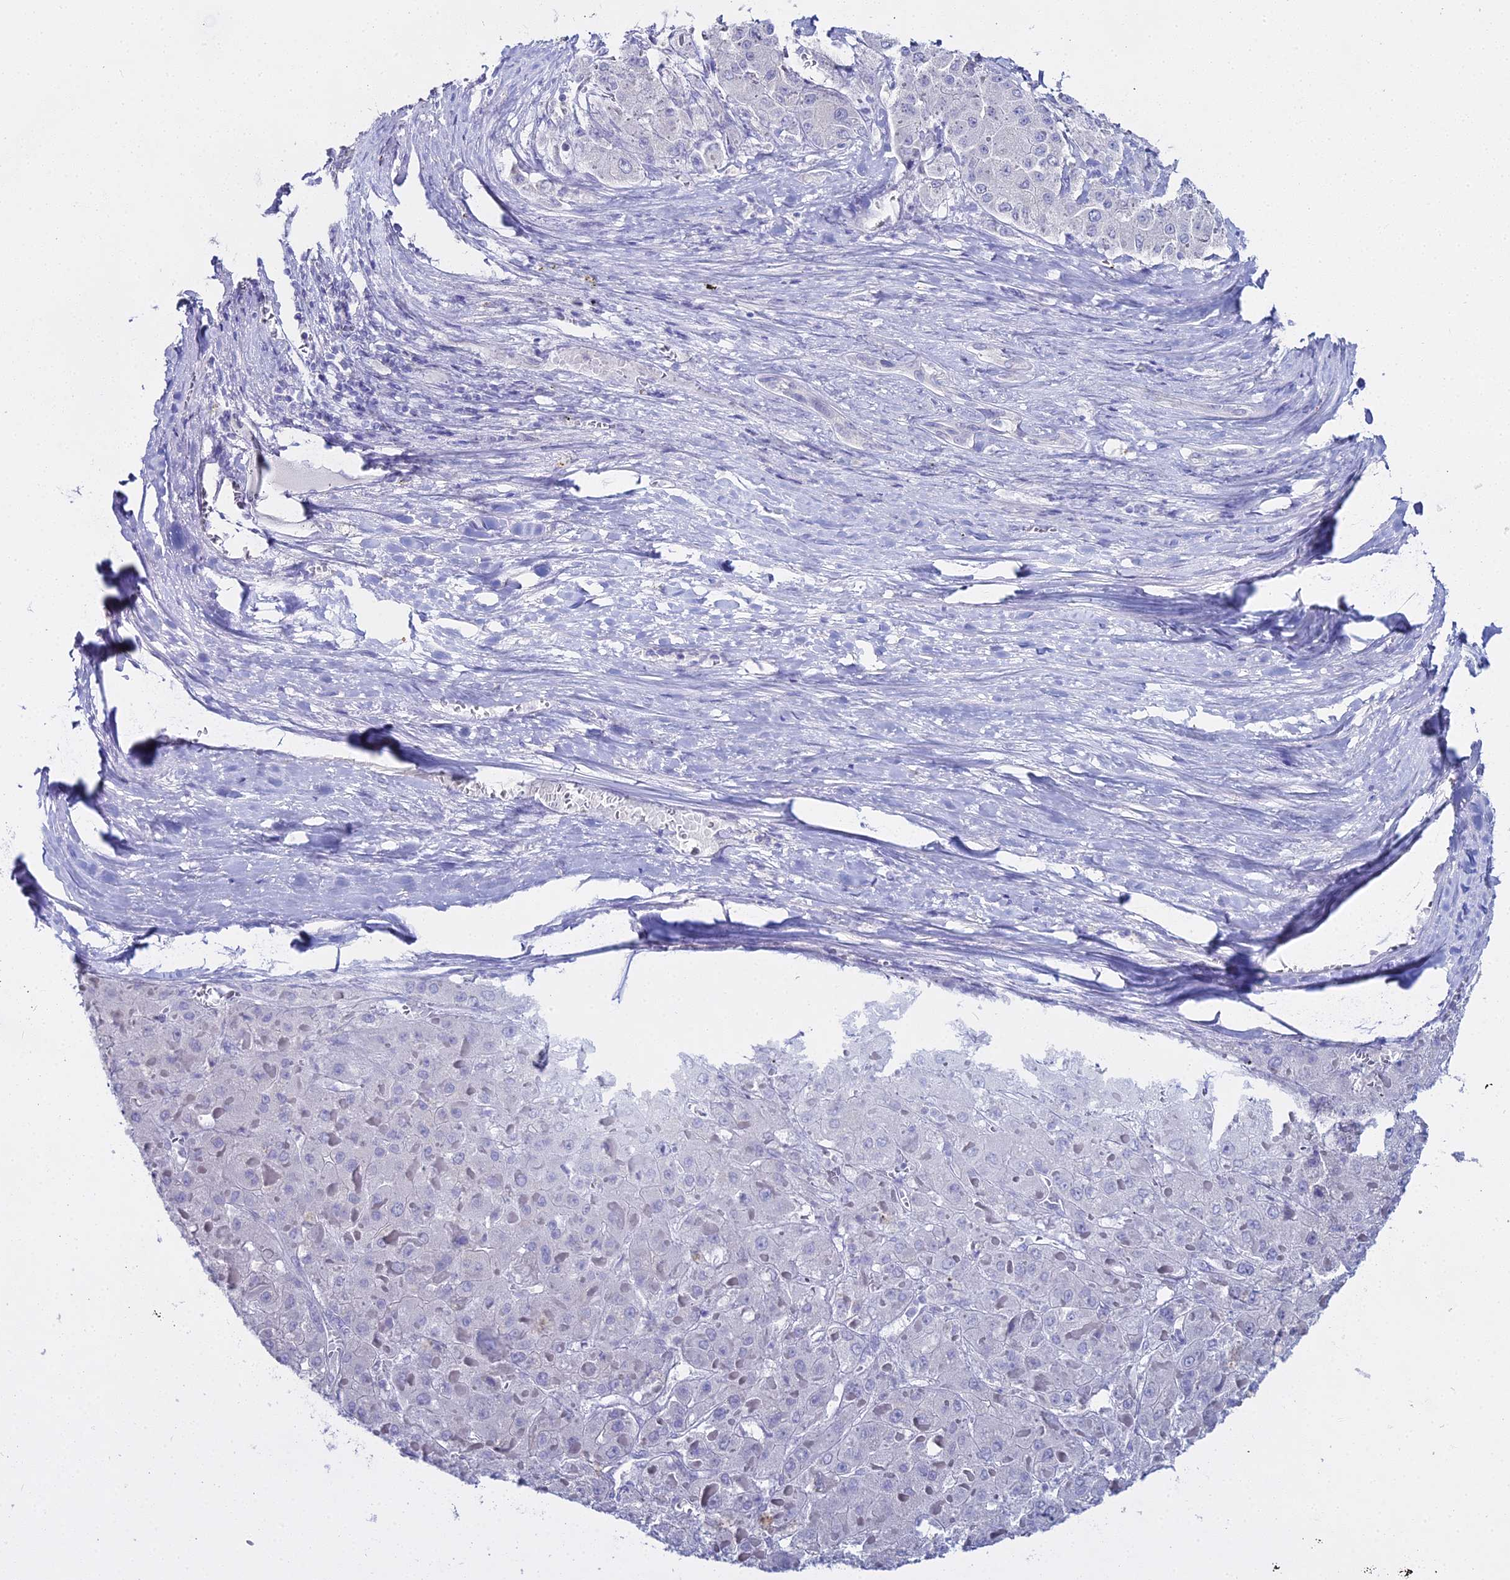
{"staining": {"intensity": "negative", "quantity": "none", "location": "none"}, "tissue": "liver cancer", "cell_type": "Tumor cells", "image_type": "cancer", "snomed": [{"axis": "morphology", "description": "Carcinoma, Hepatocellular, NOS"}, {"axis": "topography", "description": "Liver"}], "caption": "Human liver cancer (hepatocellular carcinoma) stained for a protein using immunohistochemistry (IHC) reveals no positivity in tumor cells.", "gene": "S100A7", "patient": {"sex": "female", "age": 73}}